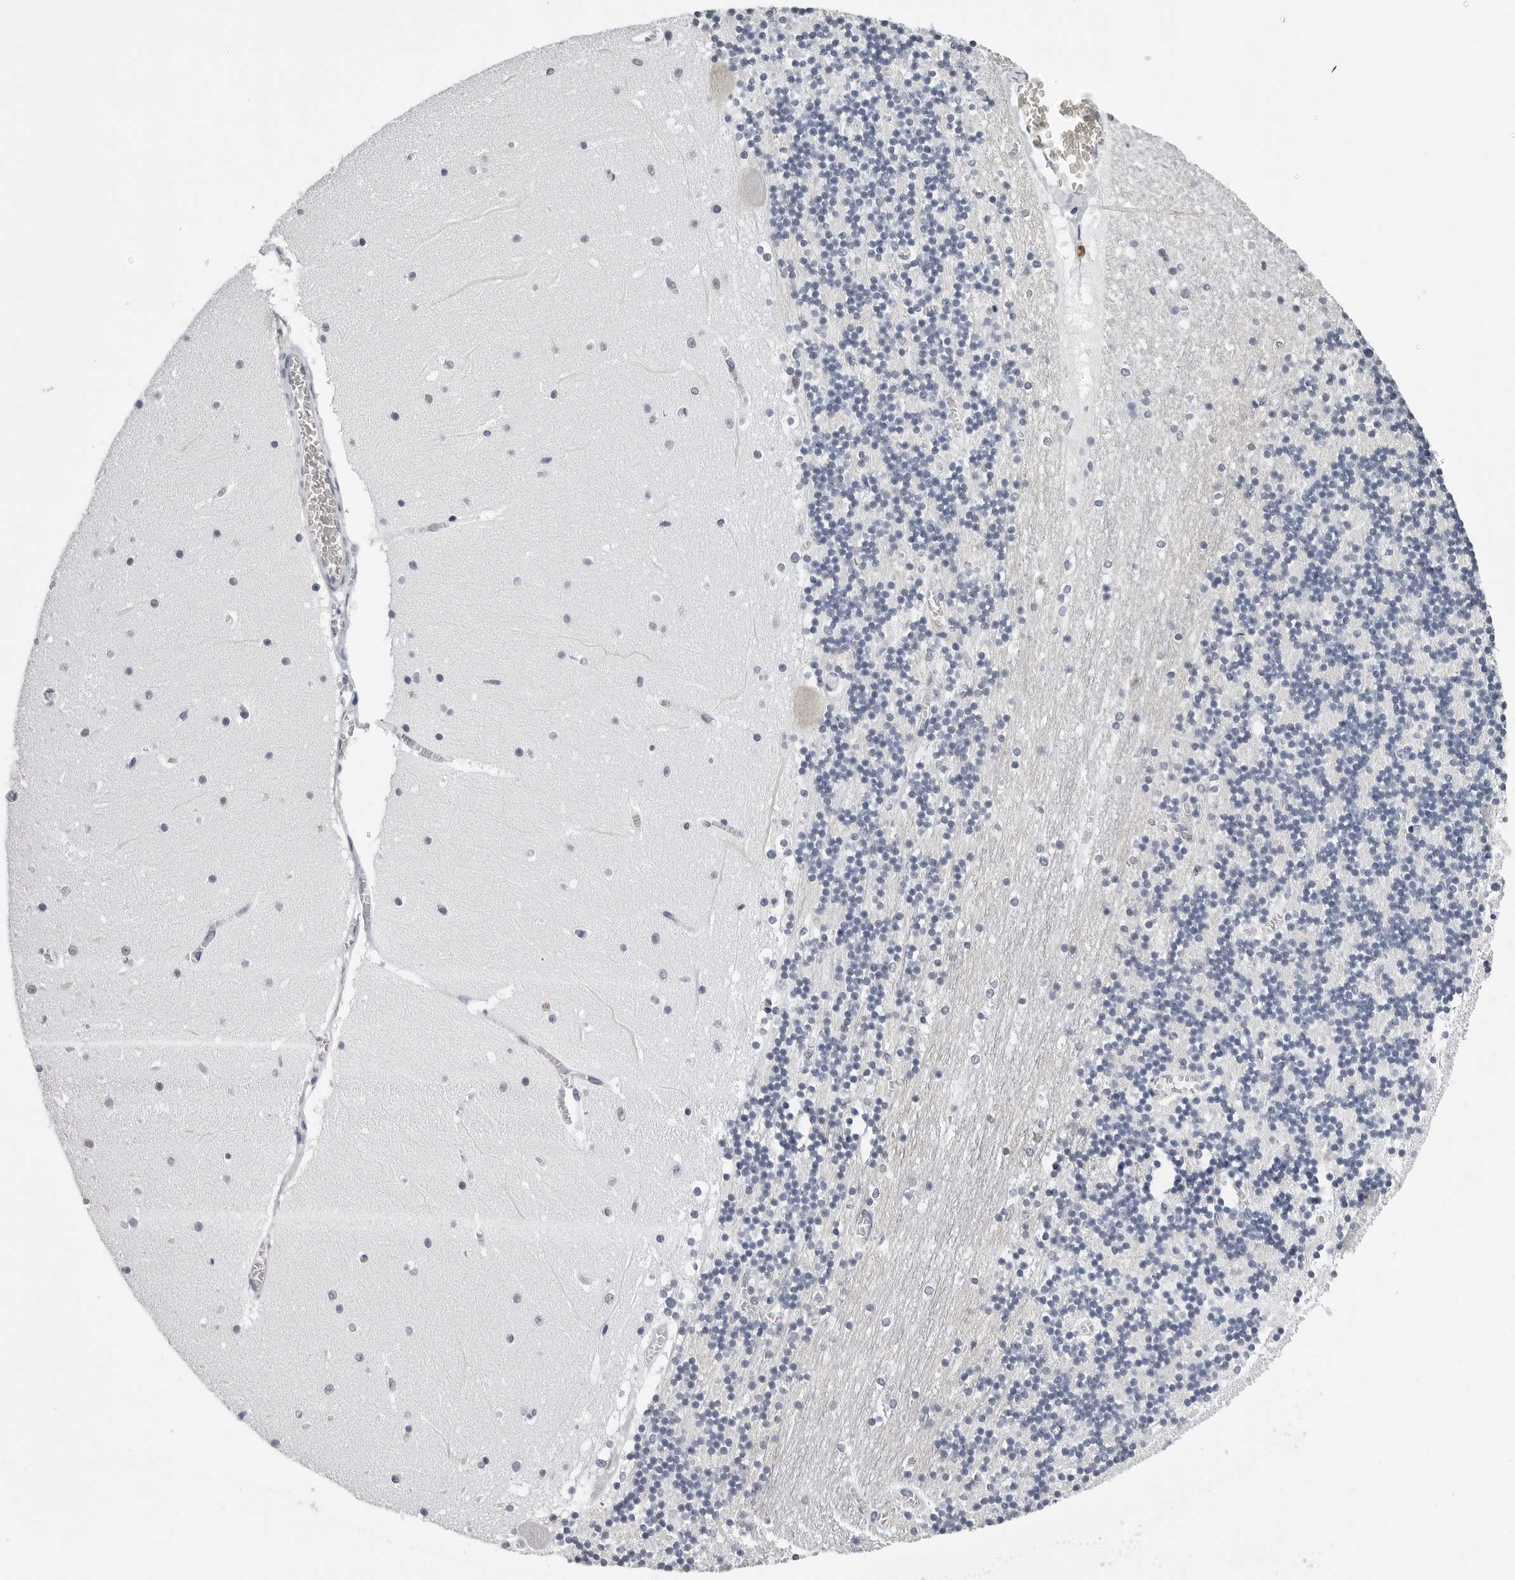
{"staining": {"intensity": "negative", "quantity": "none", "location": "none"}, "tissue": "cerebellum", "cell_type": "Cells in granular layer", "image_type": "normal", "snomed": [{"axis": "morphology", "description": "Normal tissue, NOS"}, {"axis": "topography", "description": "Cerebellum"}], "caption": "This image is of benign cerebellum stained with IHC to label a protein in brown with the nuclei are counter-stained blue. There is no staining in cells in granular layer. Nuclei are stained in blue.", "gene": "GNL2", "patient": {"sex": "female", "age": 28}}